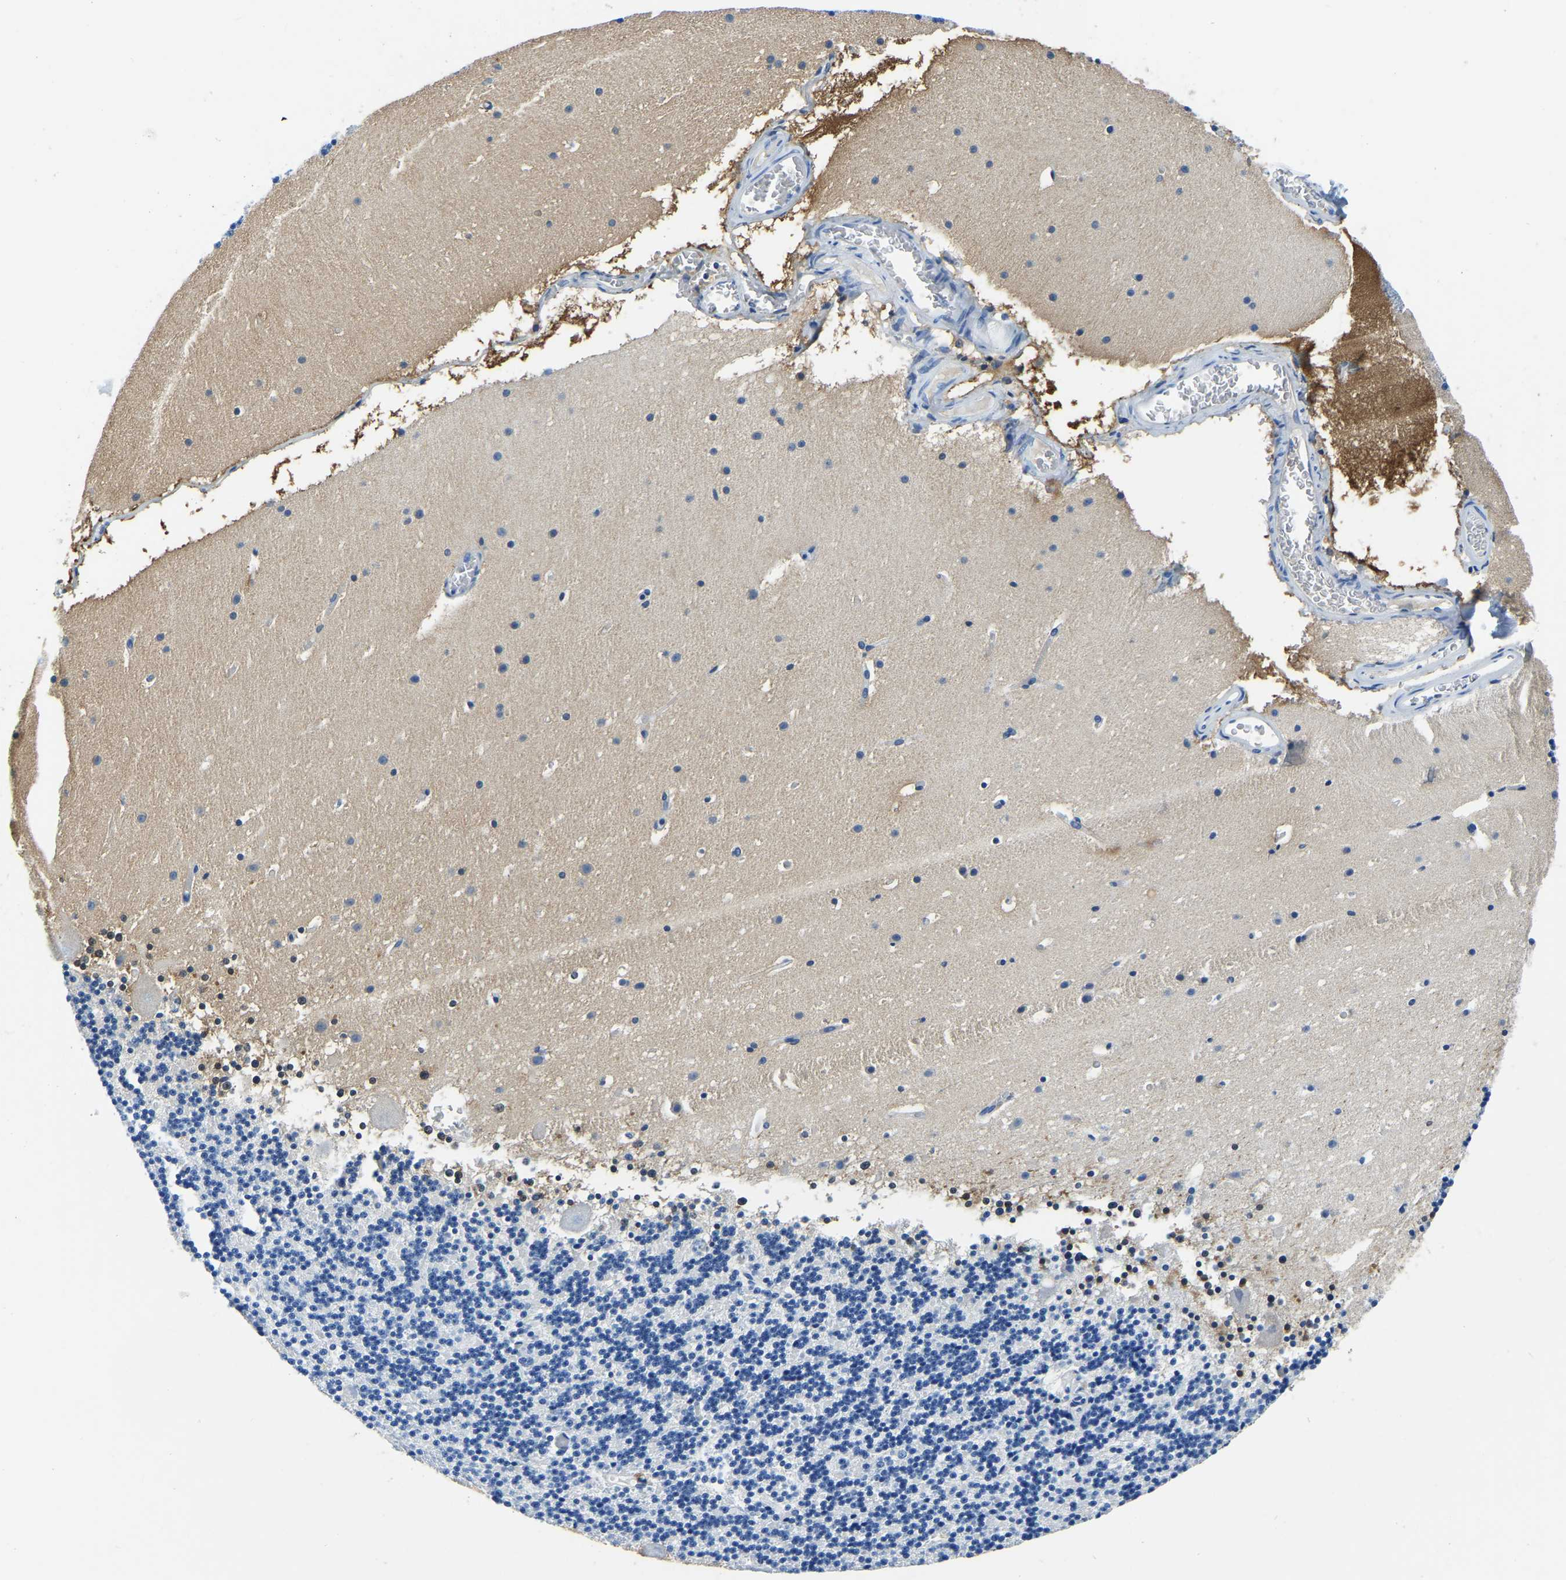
{"staining": {"intensity": "negative", "quantity": "none", "location": "none"}, "tissue": "cerebellum", "cell_type": "Cells in granular layer", "image_type": "normal", "snomed": [{"axis": "morphology", "description": "Normal tissue, NOS"}, {"axis": "topography", "description": "Cerebellum"}], "caption": "Immunohistochemical staining of unremarkable human cerebellum demonstrates no significant staining in cells in granular layer.", "gene": "ZDHHC13", "patient": {"sex": "male", "age": 45}}